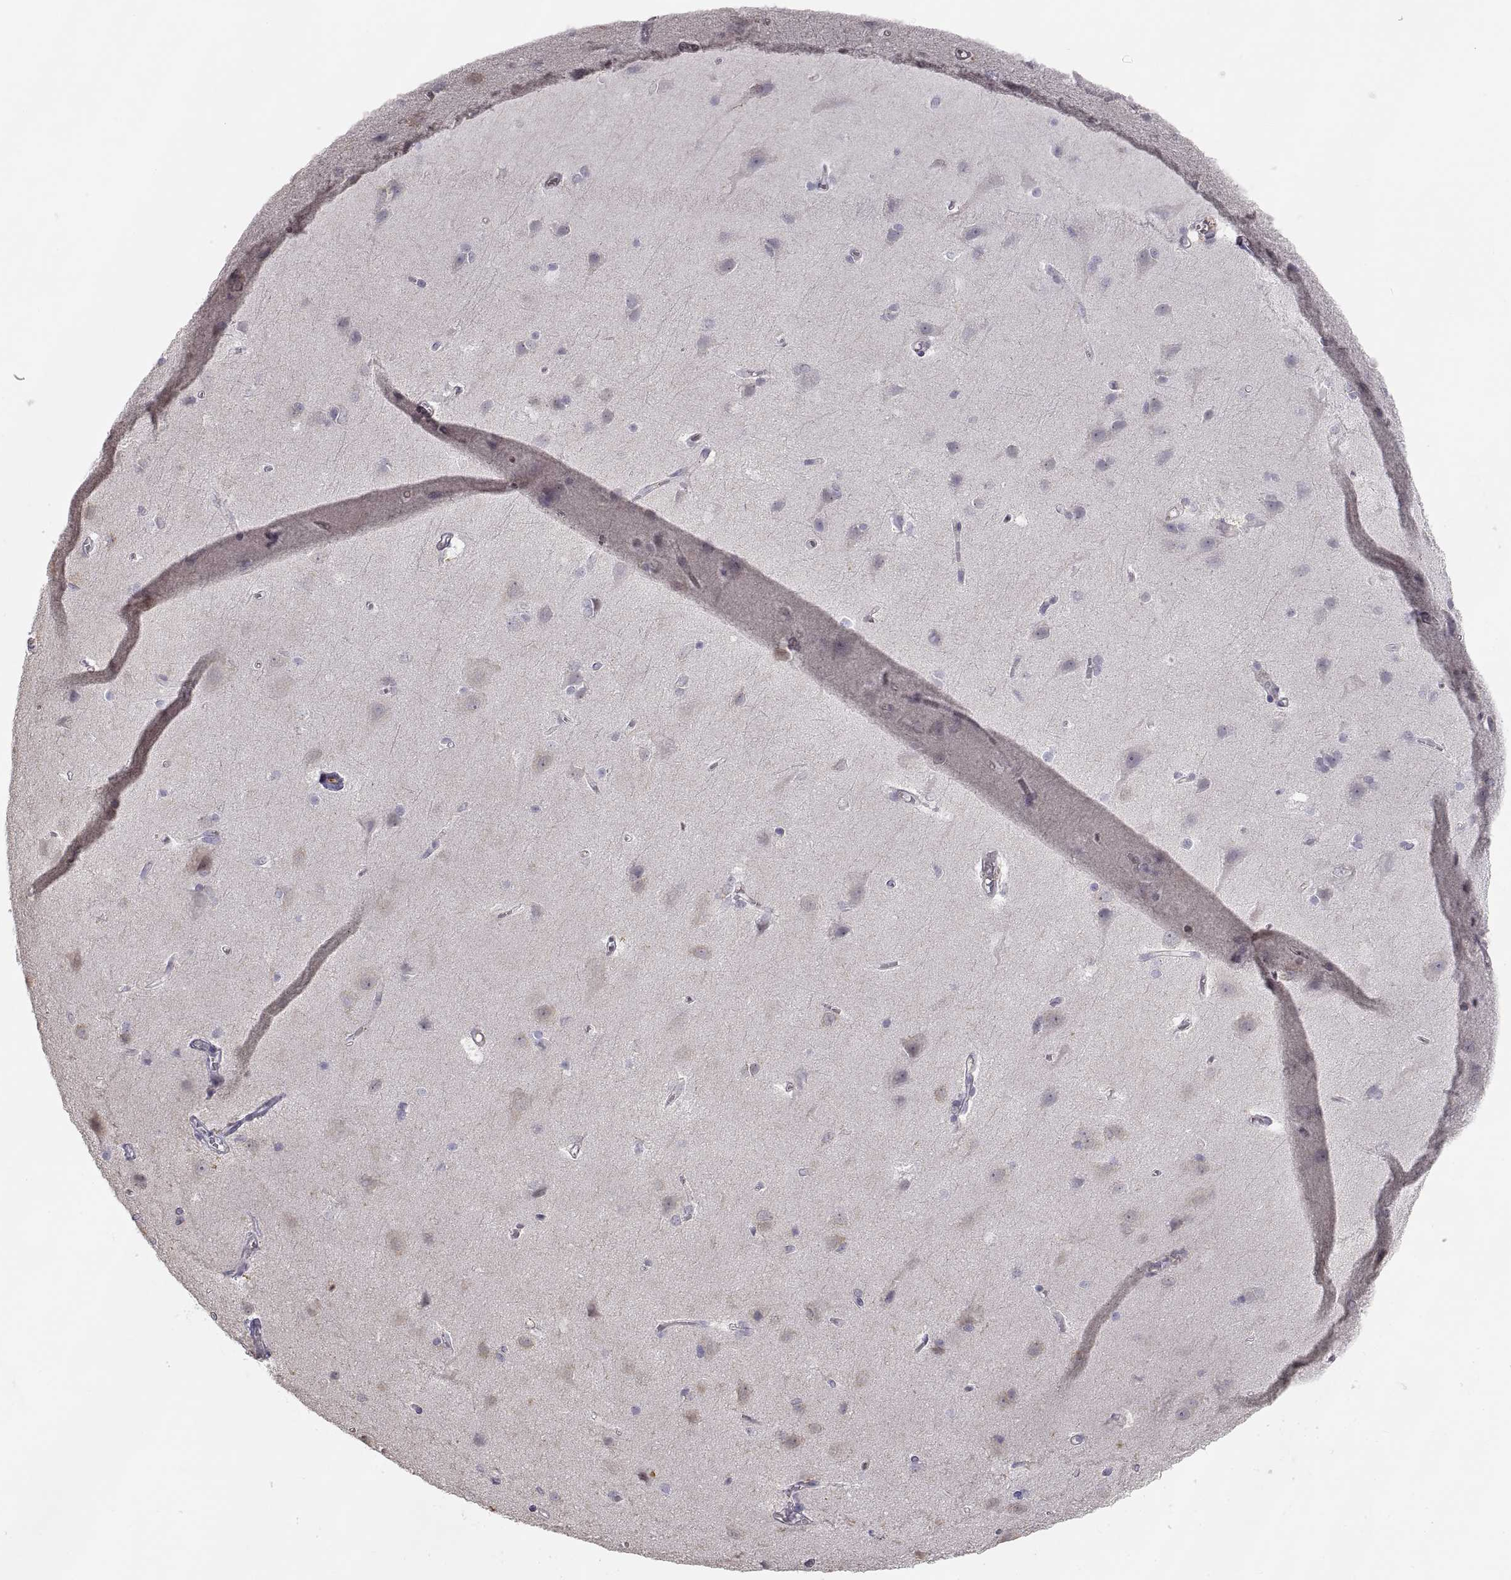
{"staining": {"intensity": "weak", "quantity": "<25%", "location": "cytoplasmic/membranous"}, "tissue": "cerebral cortex", "cell_type": "Endothelial cells", "image_type": "normal", "snomed": [{"axis": "morphology", "description": "Normal tissue, NOS"}, {"axis": "topography", "description": "Cerebral cortex"}], "caption": "Photomicrograph shows no significant protein staining in endothelial cells of benign cerebral cortex. The staining is performed using DAB (3,3'-diaminobenzidine) brown chromogen with nuclei counter-stained in using hematoxylin.", "gene": "HSP90AB1", "patient": {"sex": "male", "age": 37}}